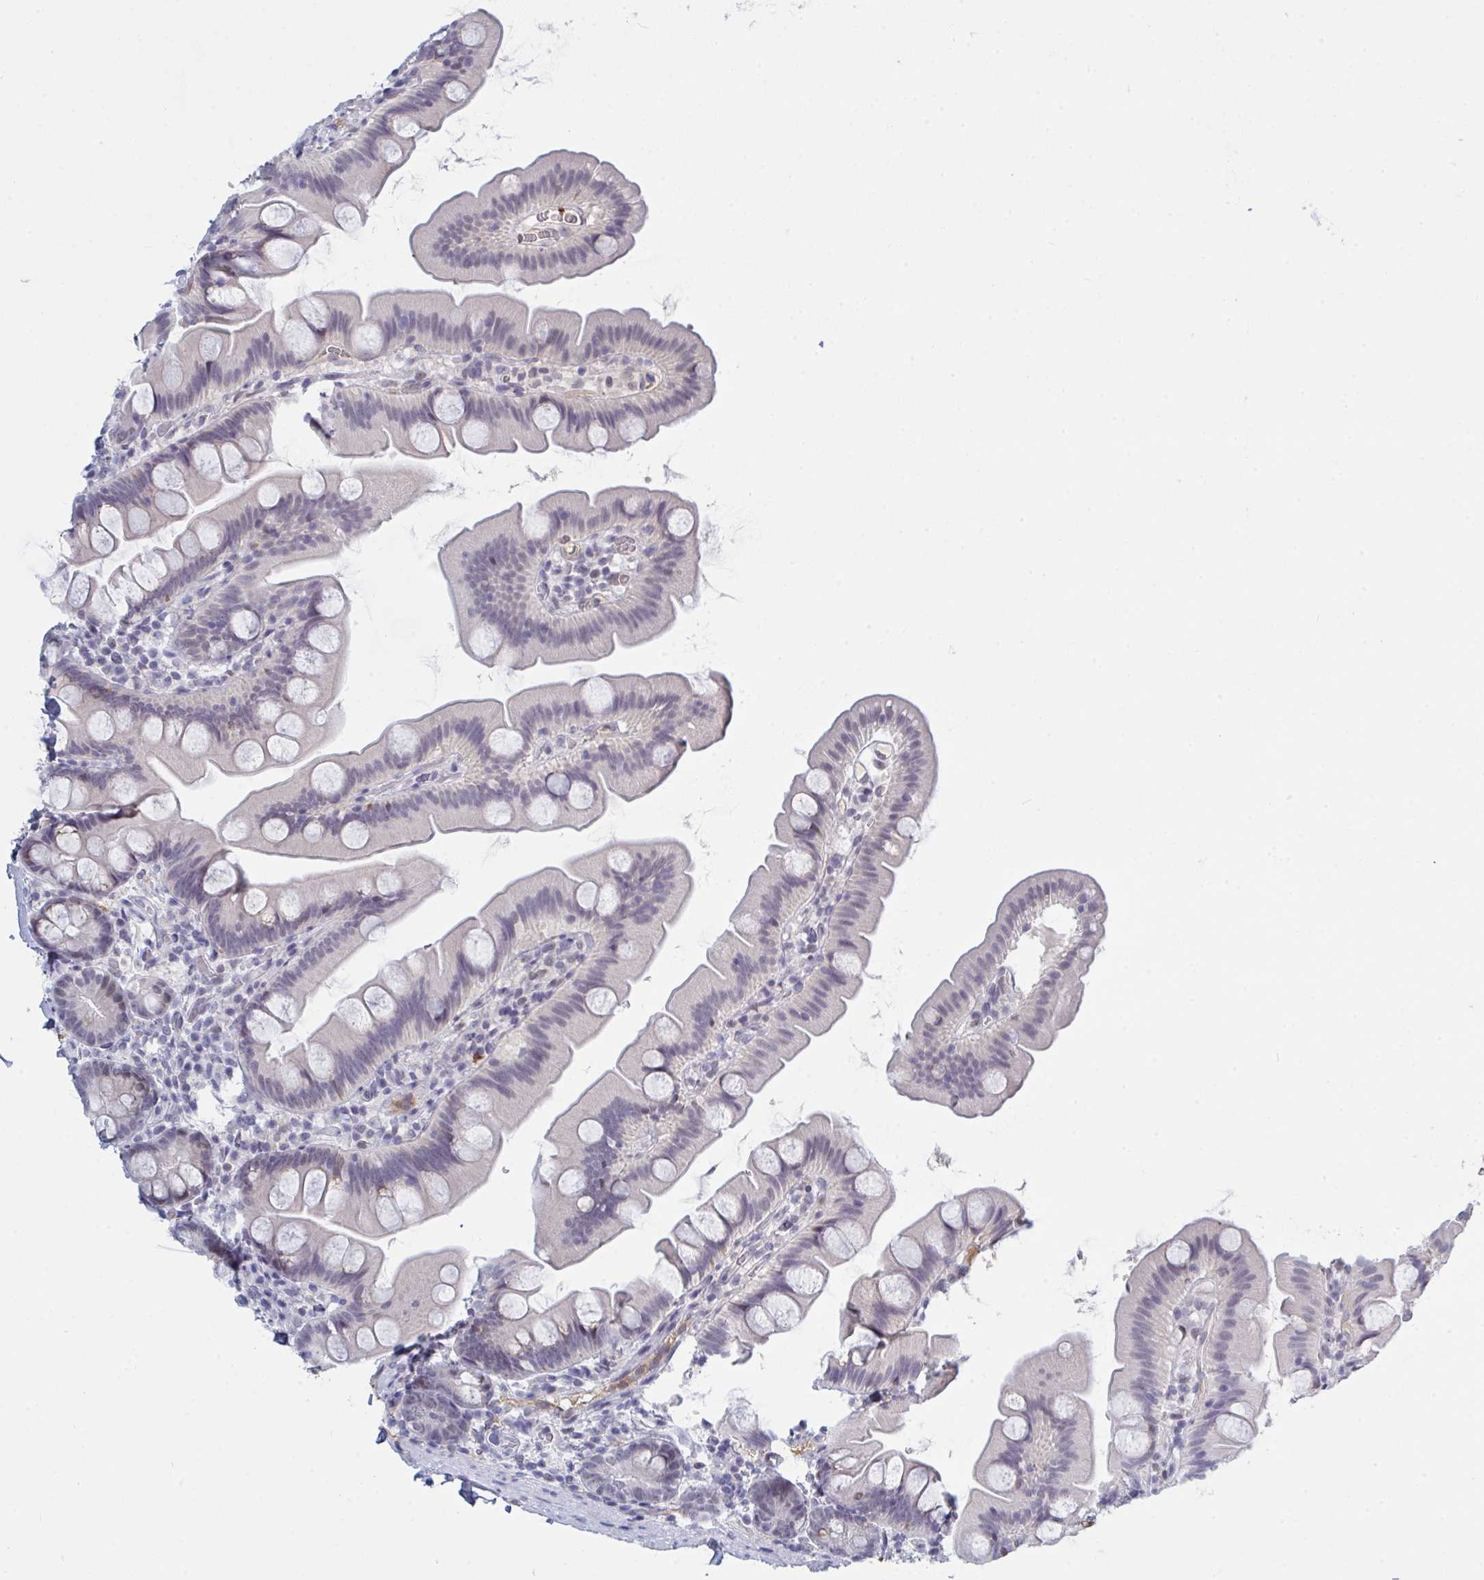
{"staining": {"intensity": "moderate", "quantity": "<25%", "location": "cytoplasmic/membranous,nuclear"}, "tissue": "small intestine", "cell_type": "Glandular cells", "image_type": "normal", "snomed": [{"axis": "morphology", "description": "Normal tissue, NOS"}, {"axis": "topography", "description": "Small intestine"}], "caption": "Protein expression by IHC demonstrates moderate cytoplasmic/membranous,nuclear positivity in about <25% of glandular cells in unremarkable small intestine. The staining is performed using DAB brown chromogen to label protein expression. The nuclei are counter-stained blue using hematoxylin.", "gene": "KDM4D", "patient": {"sex": "female", "age": 68}}